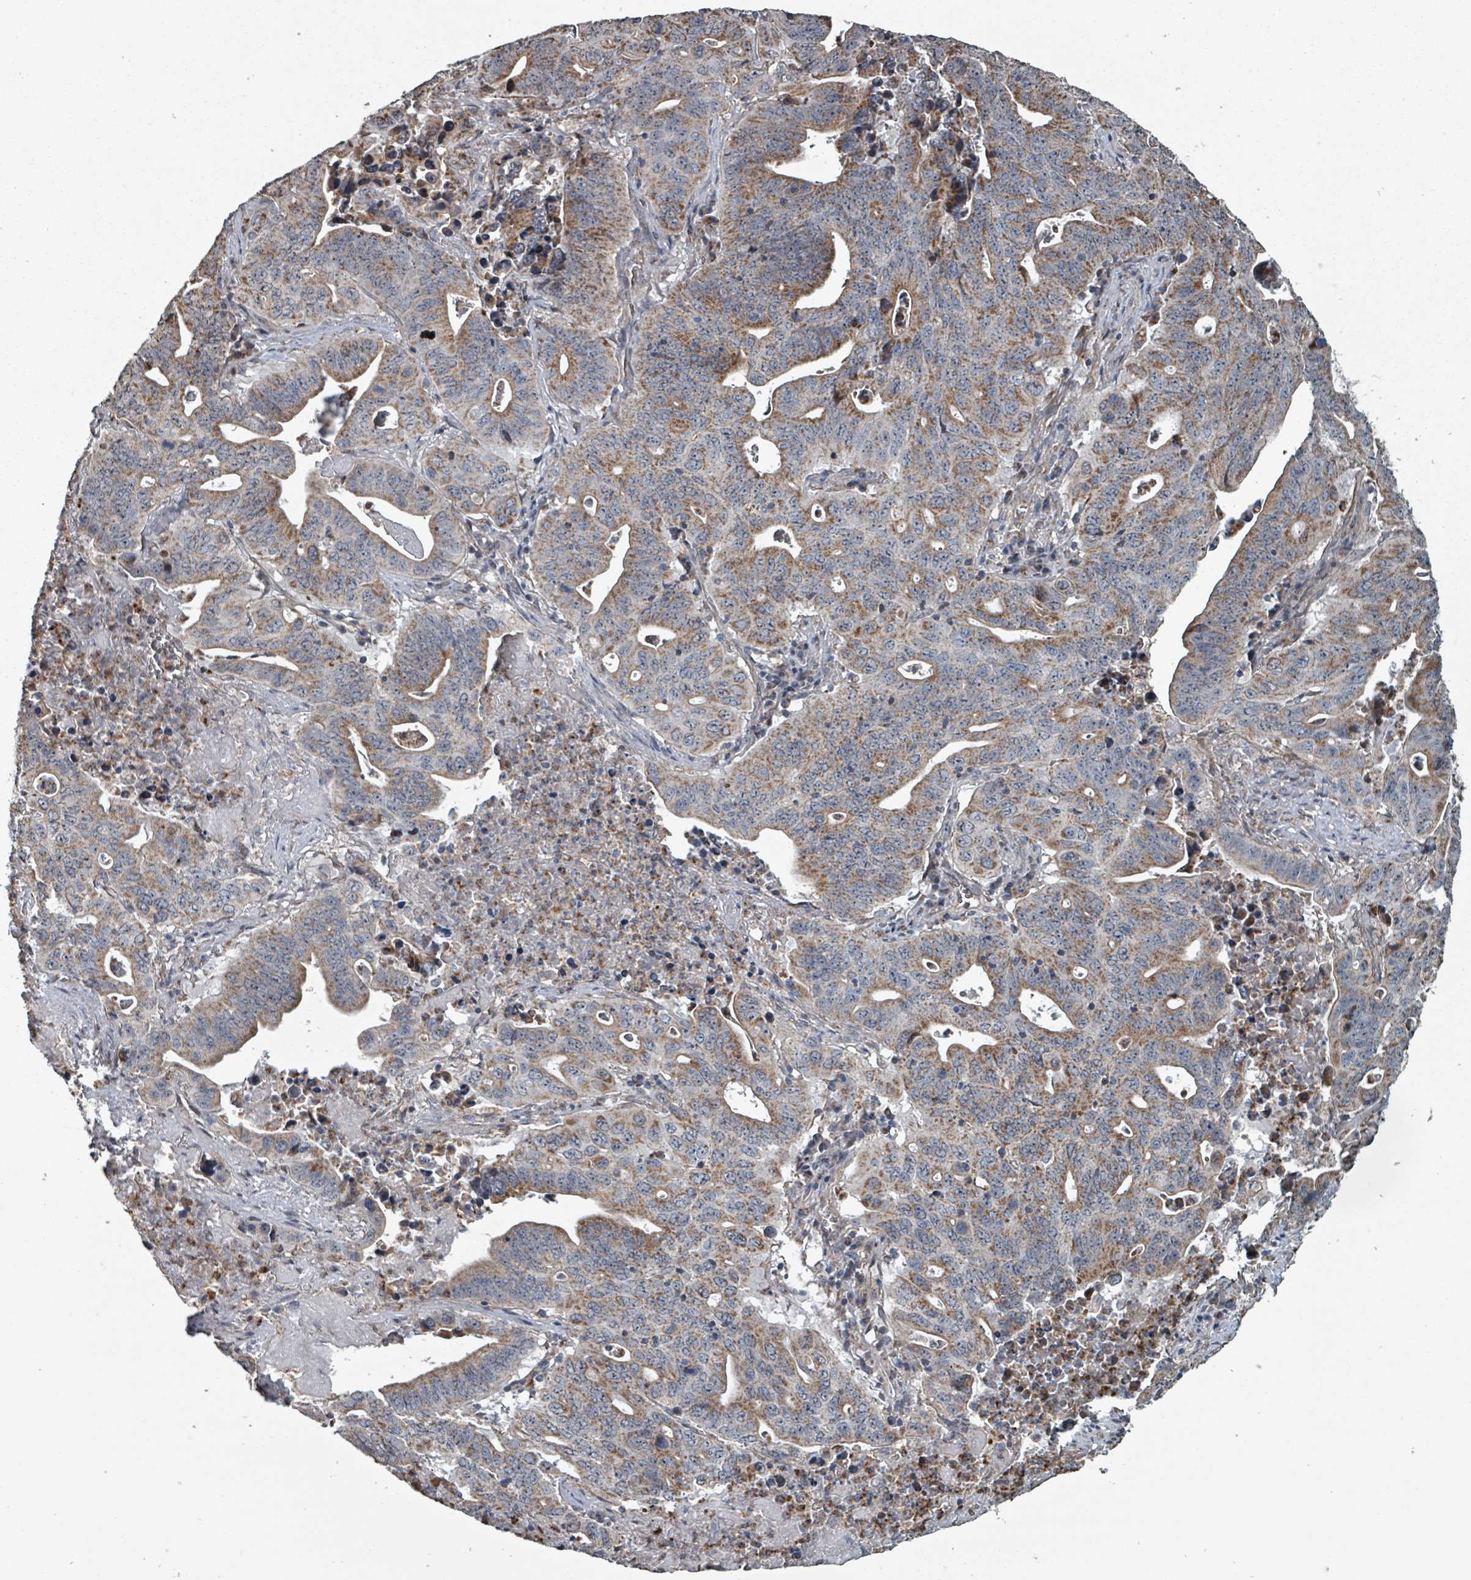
{"staining": {"intensity": "moderate", "quantity": ">75%", "location": "cytoplasmic/membranous"}, "tissue": "lung cancer", "cell_type": "Tumor cells", "image_type": "cancer", "snomed": [{"axis": "morphology", "description": "Adenocarcinoma, NOS"}, {"axis": "topography", "description": "Lung"}], "caption": "A histopathology image of human adenocarcinoma (lung) stained for a protein shows moderate cytoplasmic/membranous brown staining in tumor cells.", "gene": "MRPL4", "patient": {"sex": "female", "age": 60}}